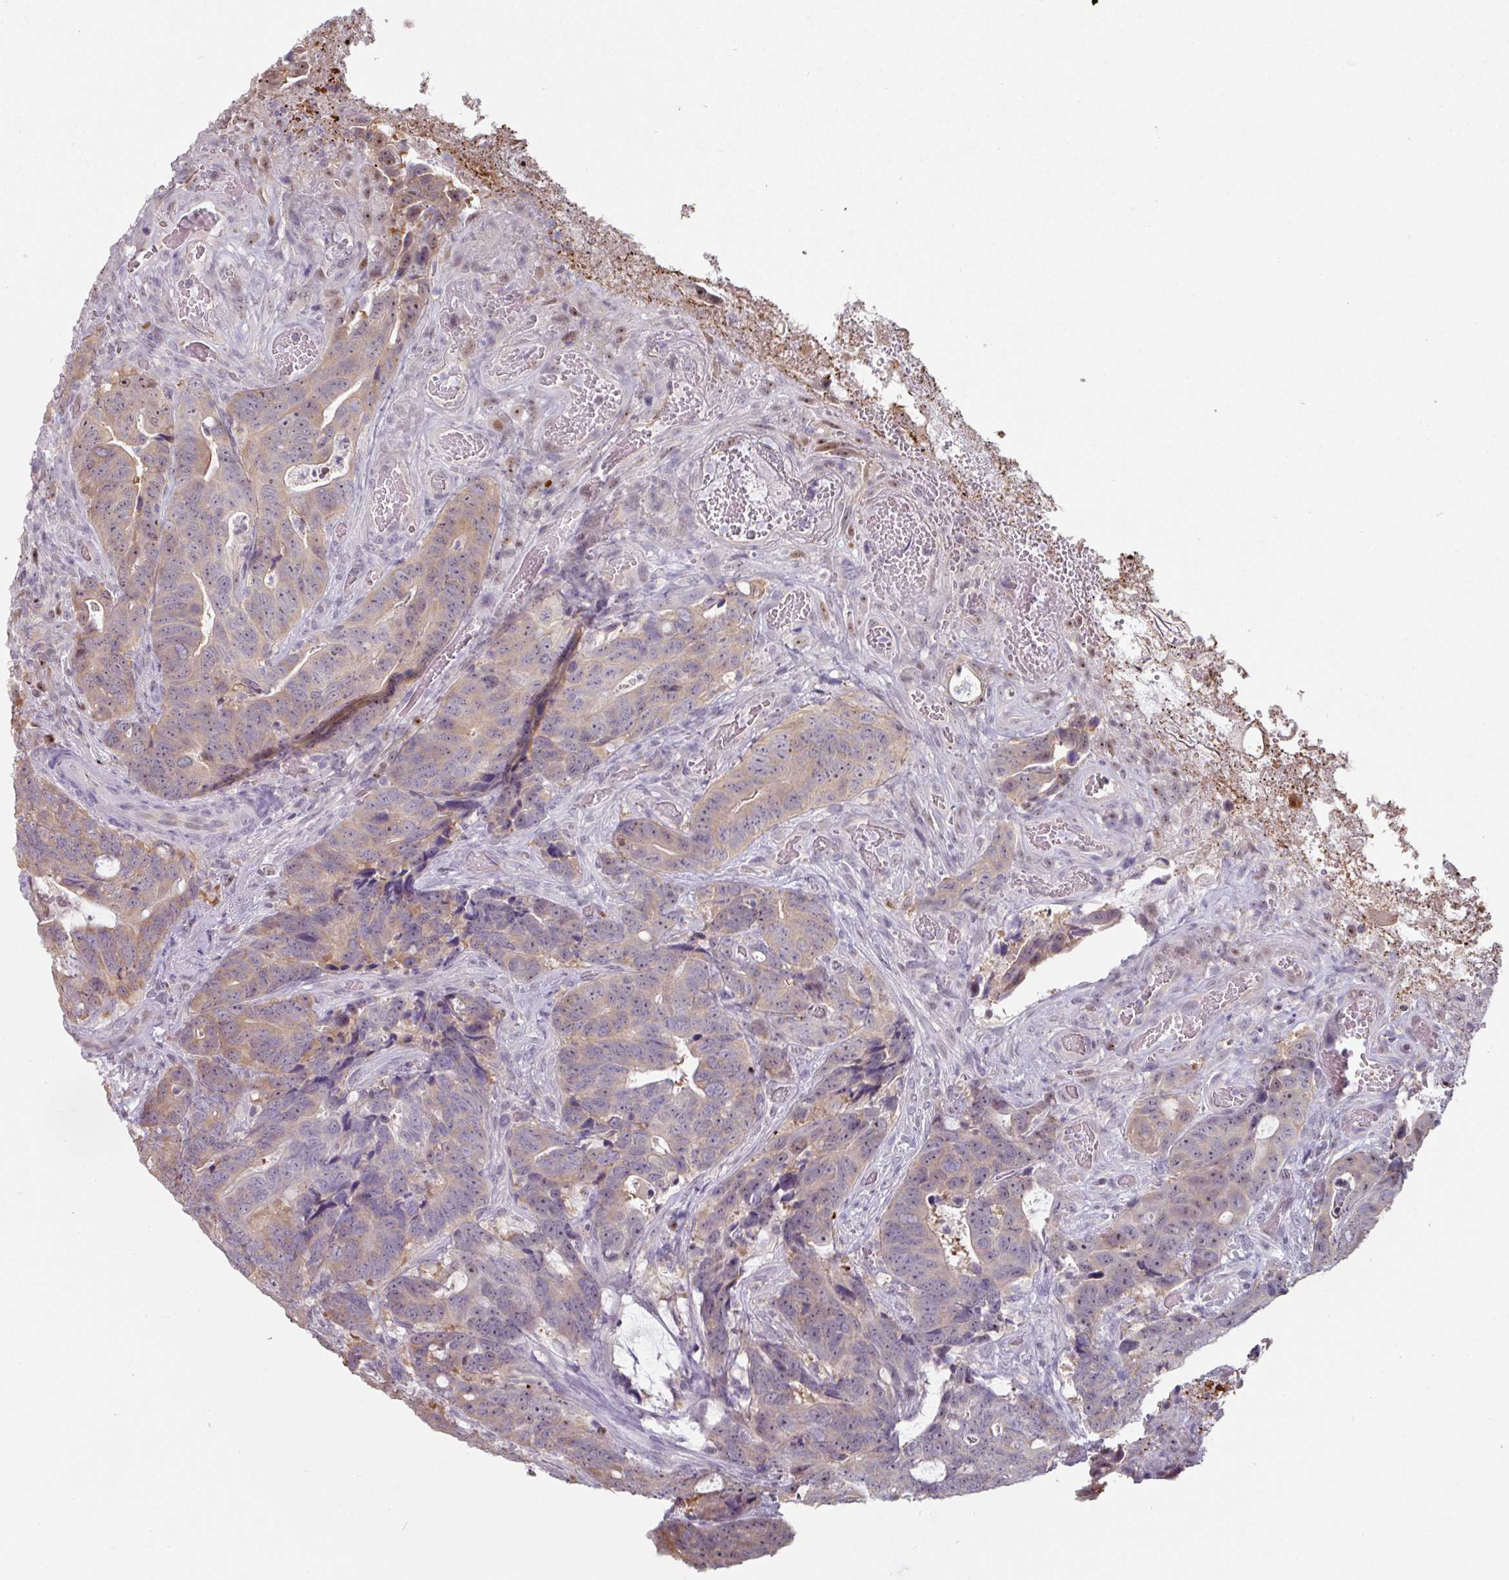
{"staining": {"intensity": "weak", "quantity": "25%-75%", "location": "cytoplasmic/membranous,nuclear"}, "tissue": "colorectal cancer", "cell_type": "Tumor cells", "image_type": "cancer", "snomed": [{"axis": "morphology", "description": "Adenocarcinoma, NOS"}, {"axis": "topography", "description": "Colon"}], "caption": "Brown immunohistochemical staining in human colorectal adenocarcinoma demonstrates weak cytoplasmic/membranous and nuclear staining in approximately 25%-75% of tumor cells.", "gene": "ZBTB6", "patient": {"sex": "female", "age": 82}}